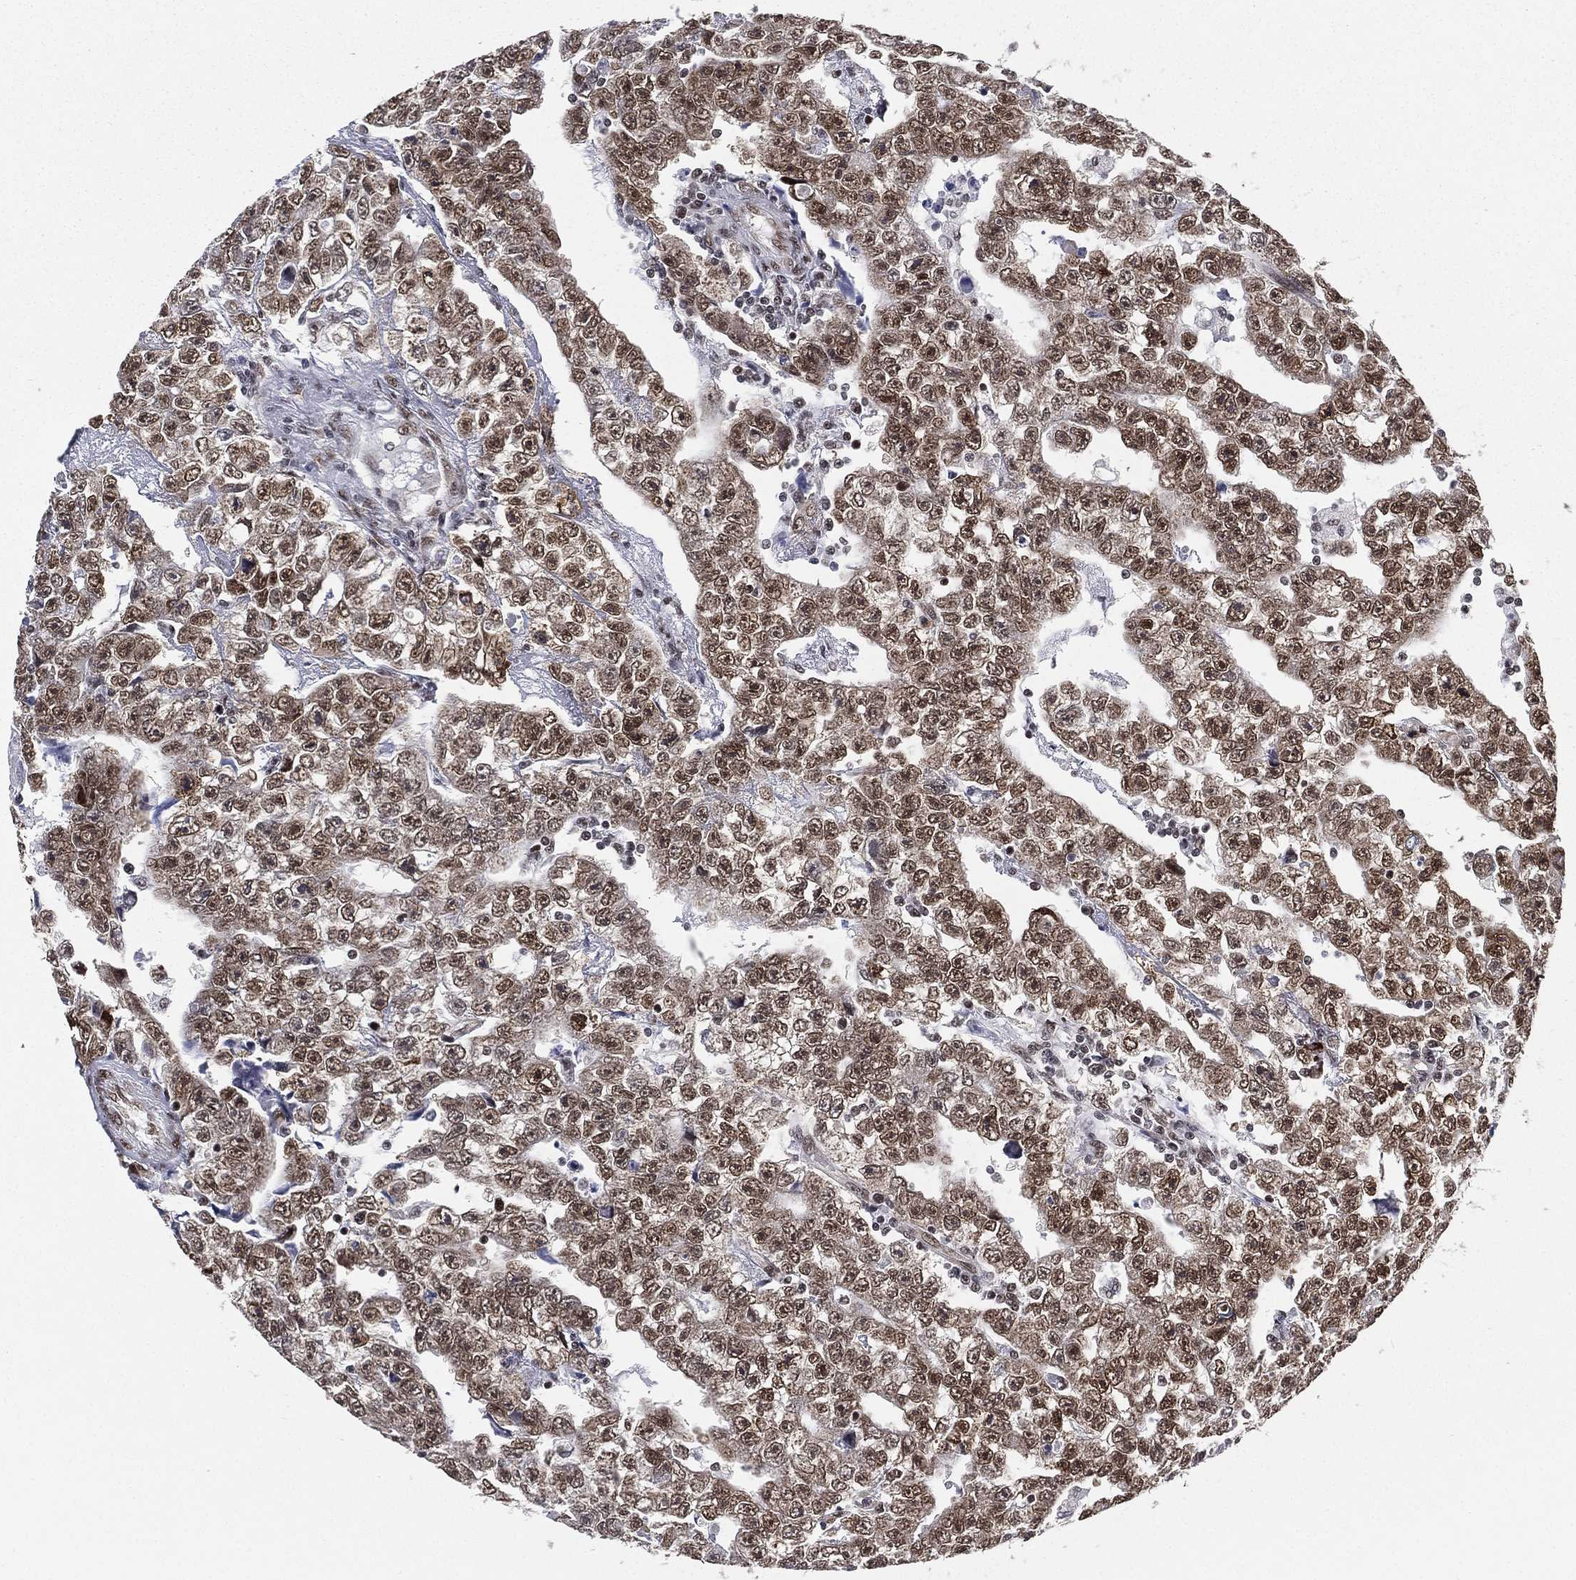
{"staining": {"intensity": "moderate", "quantity": ">75%", "location": "nuclear"}, "tissue": "testis cancer", "cell_type": "Tumor cells", "image_type": "cancer", "snomed": [{"axis": "morphology", "description": "Carcinoma, Embryonal, NOS"}, {"axis": "topography", "description": "Testis"}], "caption": "Testis cancer stained for a protein exhibits moderate nuclear positivity in tumor cells.", "gene": "FUBP3", "patient": {"sex": "male", "age": 25}}